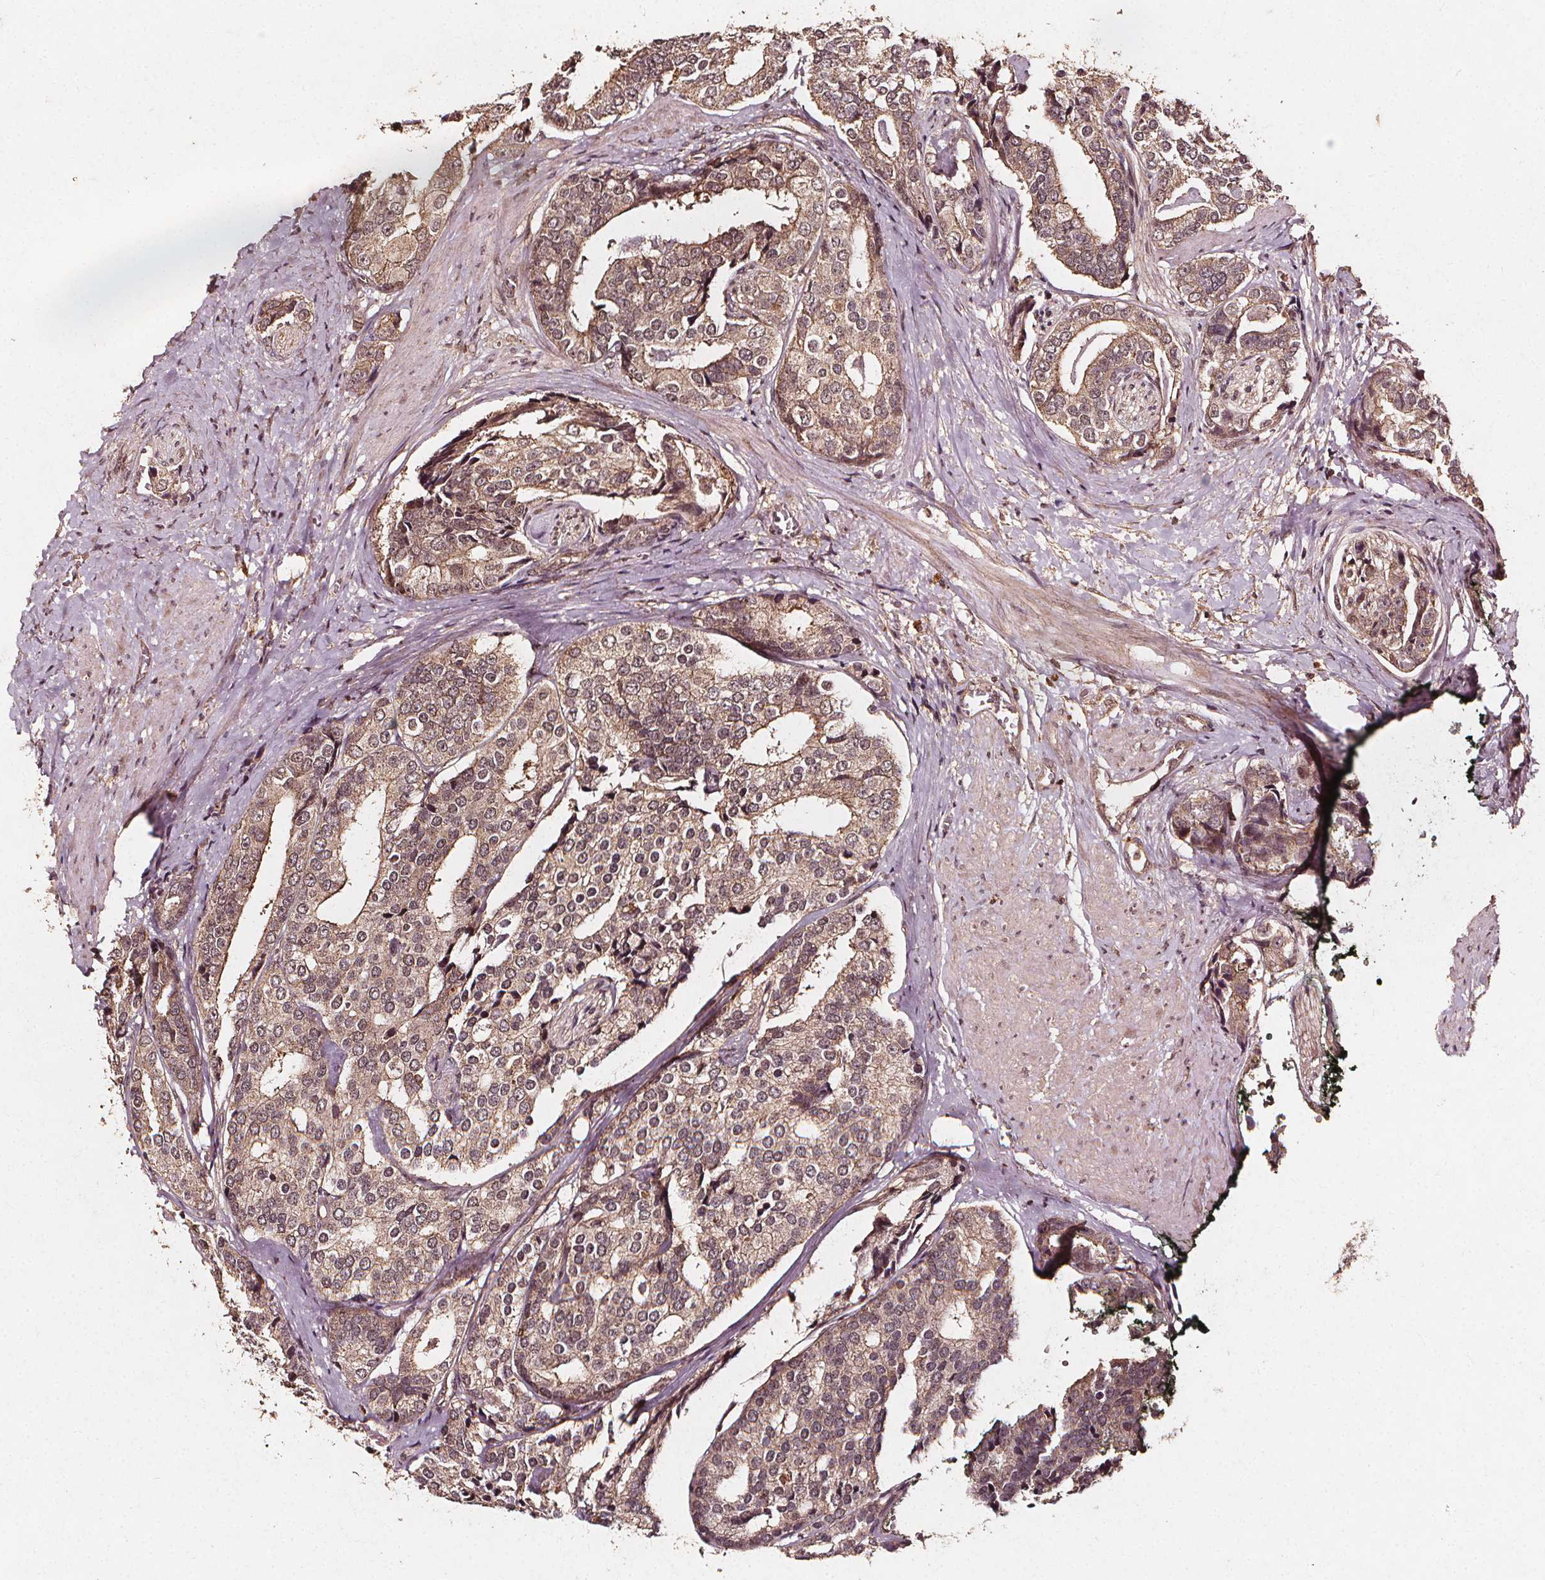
{"staining": {"intensity": "moderate", "quantity": "25%-75%", "location": "cytoplasmic/membranous"}, "tissue": "prostate cancer", "cell_type": "Tumor cells", "image_type": "cancer", "snomed": [{"axis": "morphology", "description": "Adenocarcinoma, High grade"}, {"axis": "topography", "description": "Prostate"}], "caption": "DAB immunohistochemical staining of human prostate cancer (adenocarcinoma (high-grade)) reveals moderate cytoplasmic/membranous protein staining in about 25%-75% of tumor cells.", "gene": "ABCA1", "patient": {"sex": "male", "age": 71}}